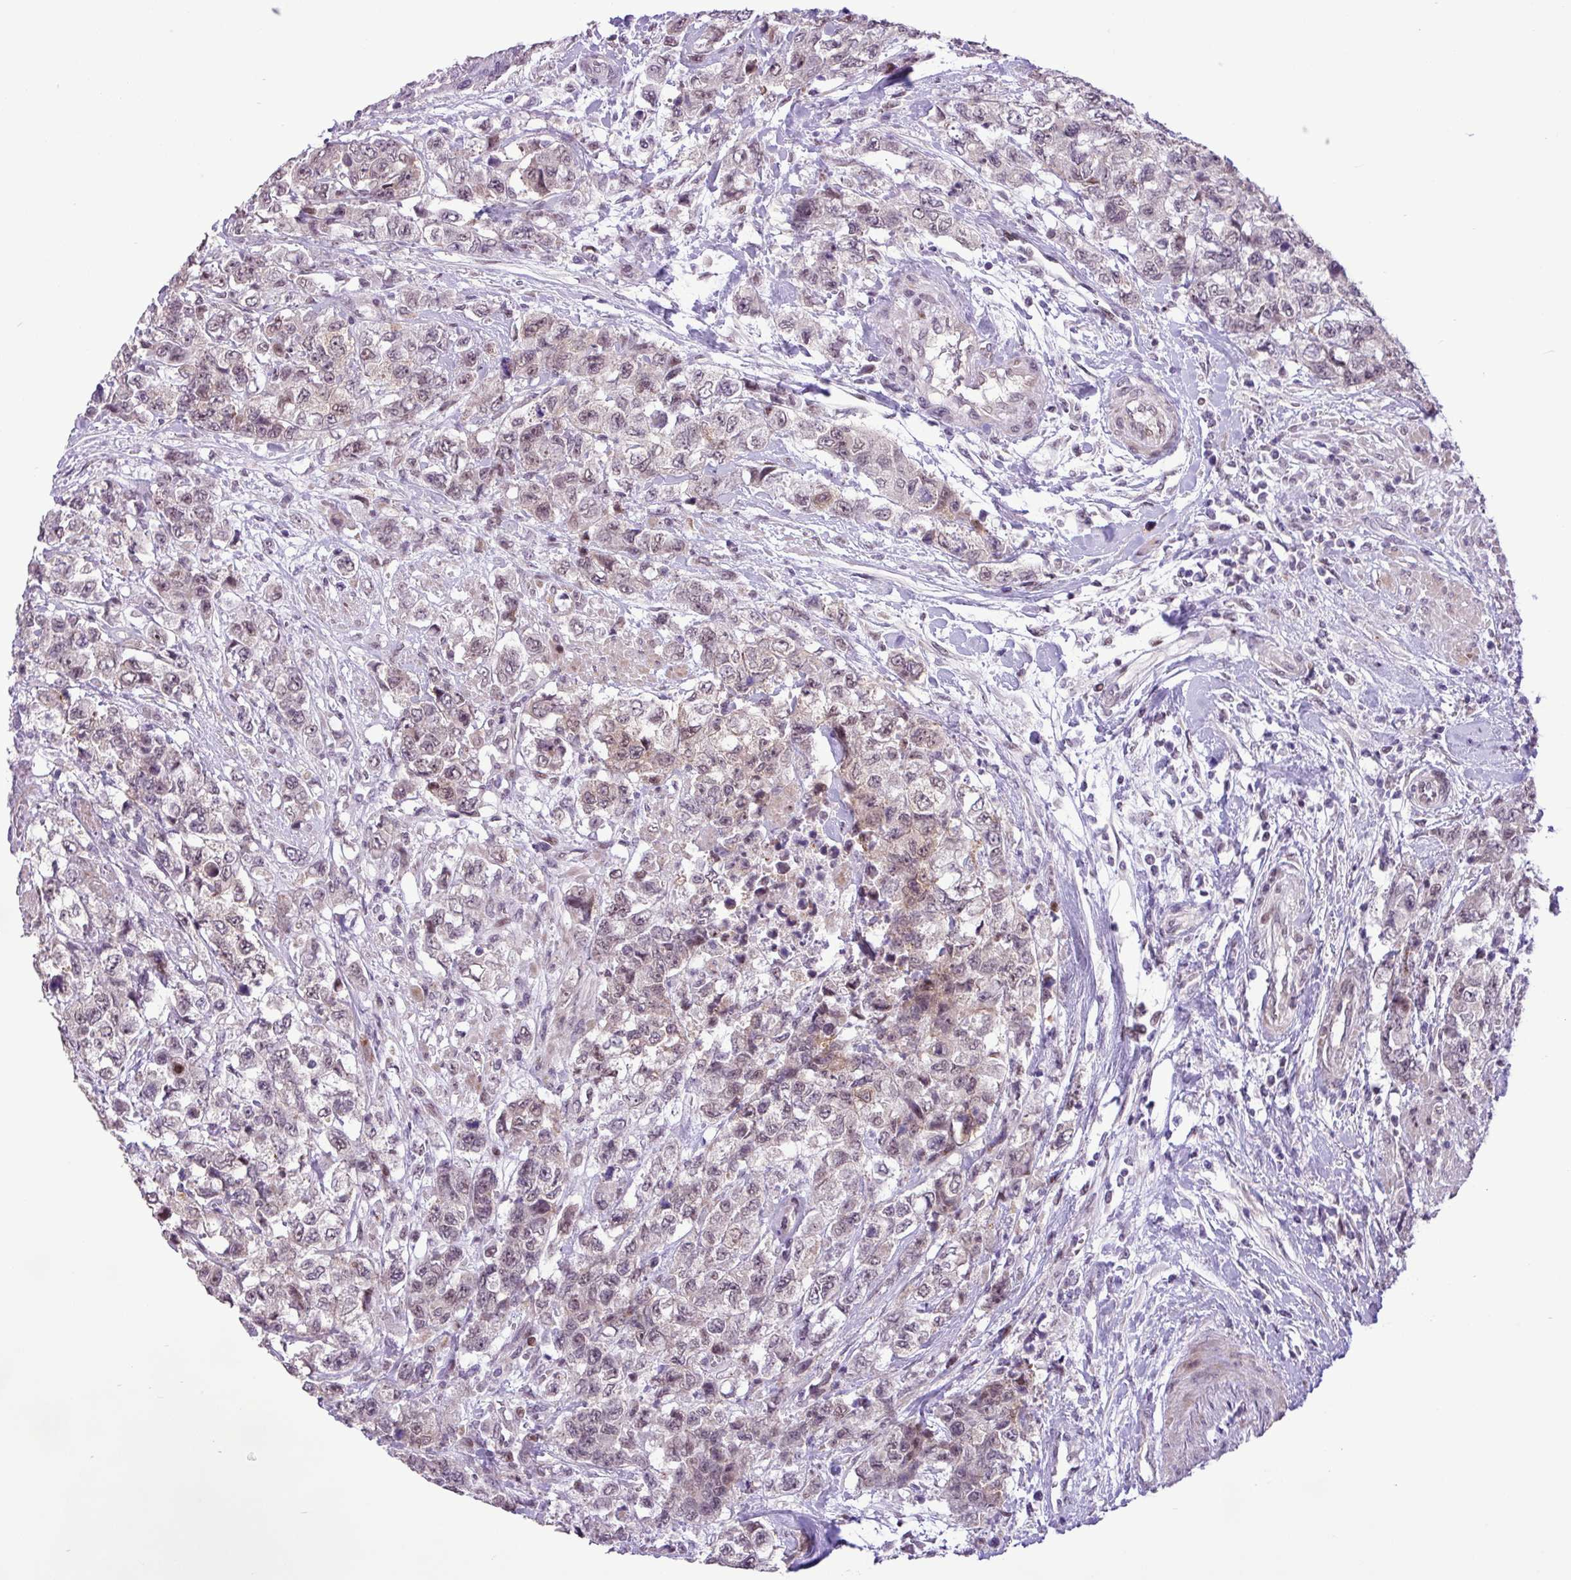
{"staining": {"intensity": "weak", "quantity": "25%-75%", "location": "nuclear"}, "tissue": "urothelial cancer", "cell_type": "Tumor cells", "image_type": "cancer", "snomed": [{"axis": "morphology", "description": "Urothelial carcinoma, High grade"}, {"axis": "topography", "description": "Urinary bladder"}], "caption": "Human high-grade urothelial carcinoma stained with a protein marker reveals weak staining in tumor cells.", "gene": "ZNF354A", "patient": {"sex": "female", "age": 78}}